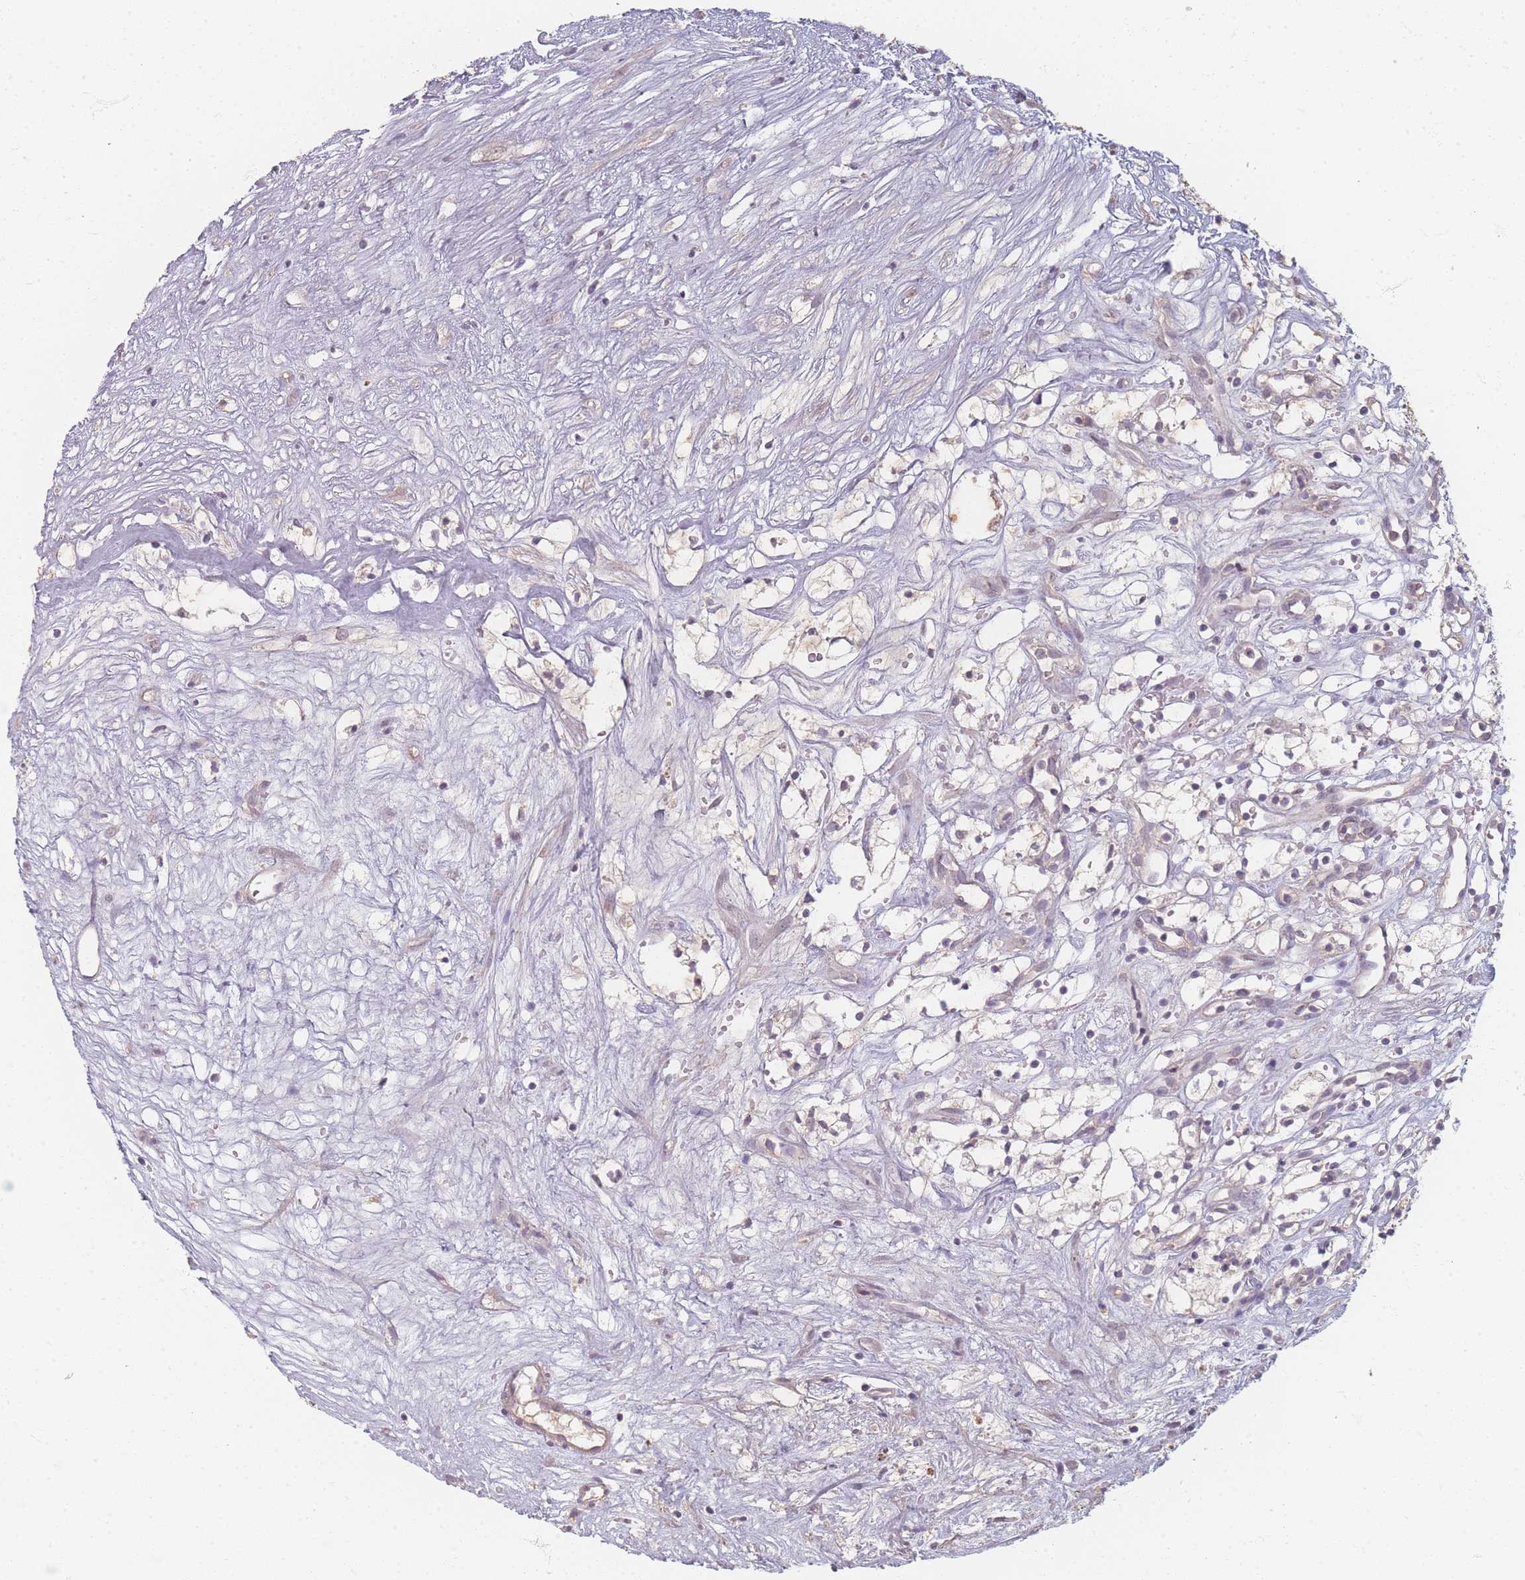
{"staining": {"intensity": "negative", "quantity": "none", "location": "none"}, "tissue": "renal cancer", "cell_type": "Tumor cells", "image_type": "cancer", "snomed": [{"axis": "morphology", "description": "Adenocarcinoma, NOS"}, {"axis": "topography", "description": "Kidney"}], "caption": "Immunohistochemical staining of human renal cancer (adenocarcinoma) exhibits no significant expression in tumor cells.", "gene": "RFTN1", "patient": {"sex": "male", "age": 59}}